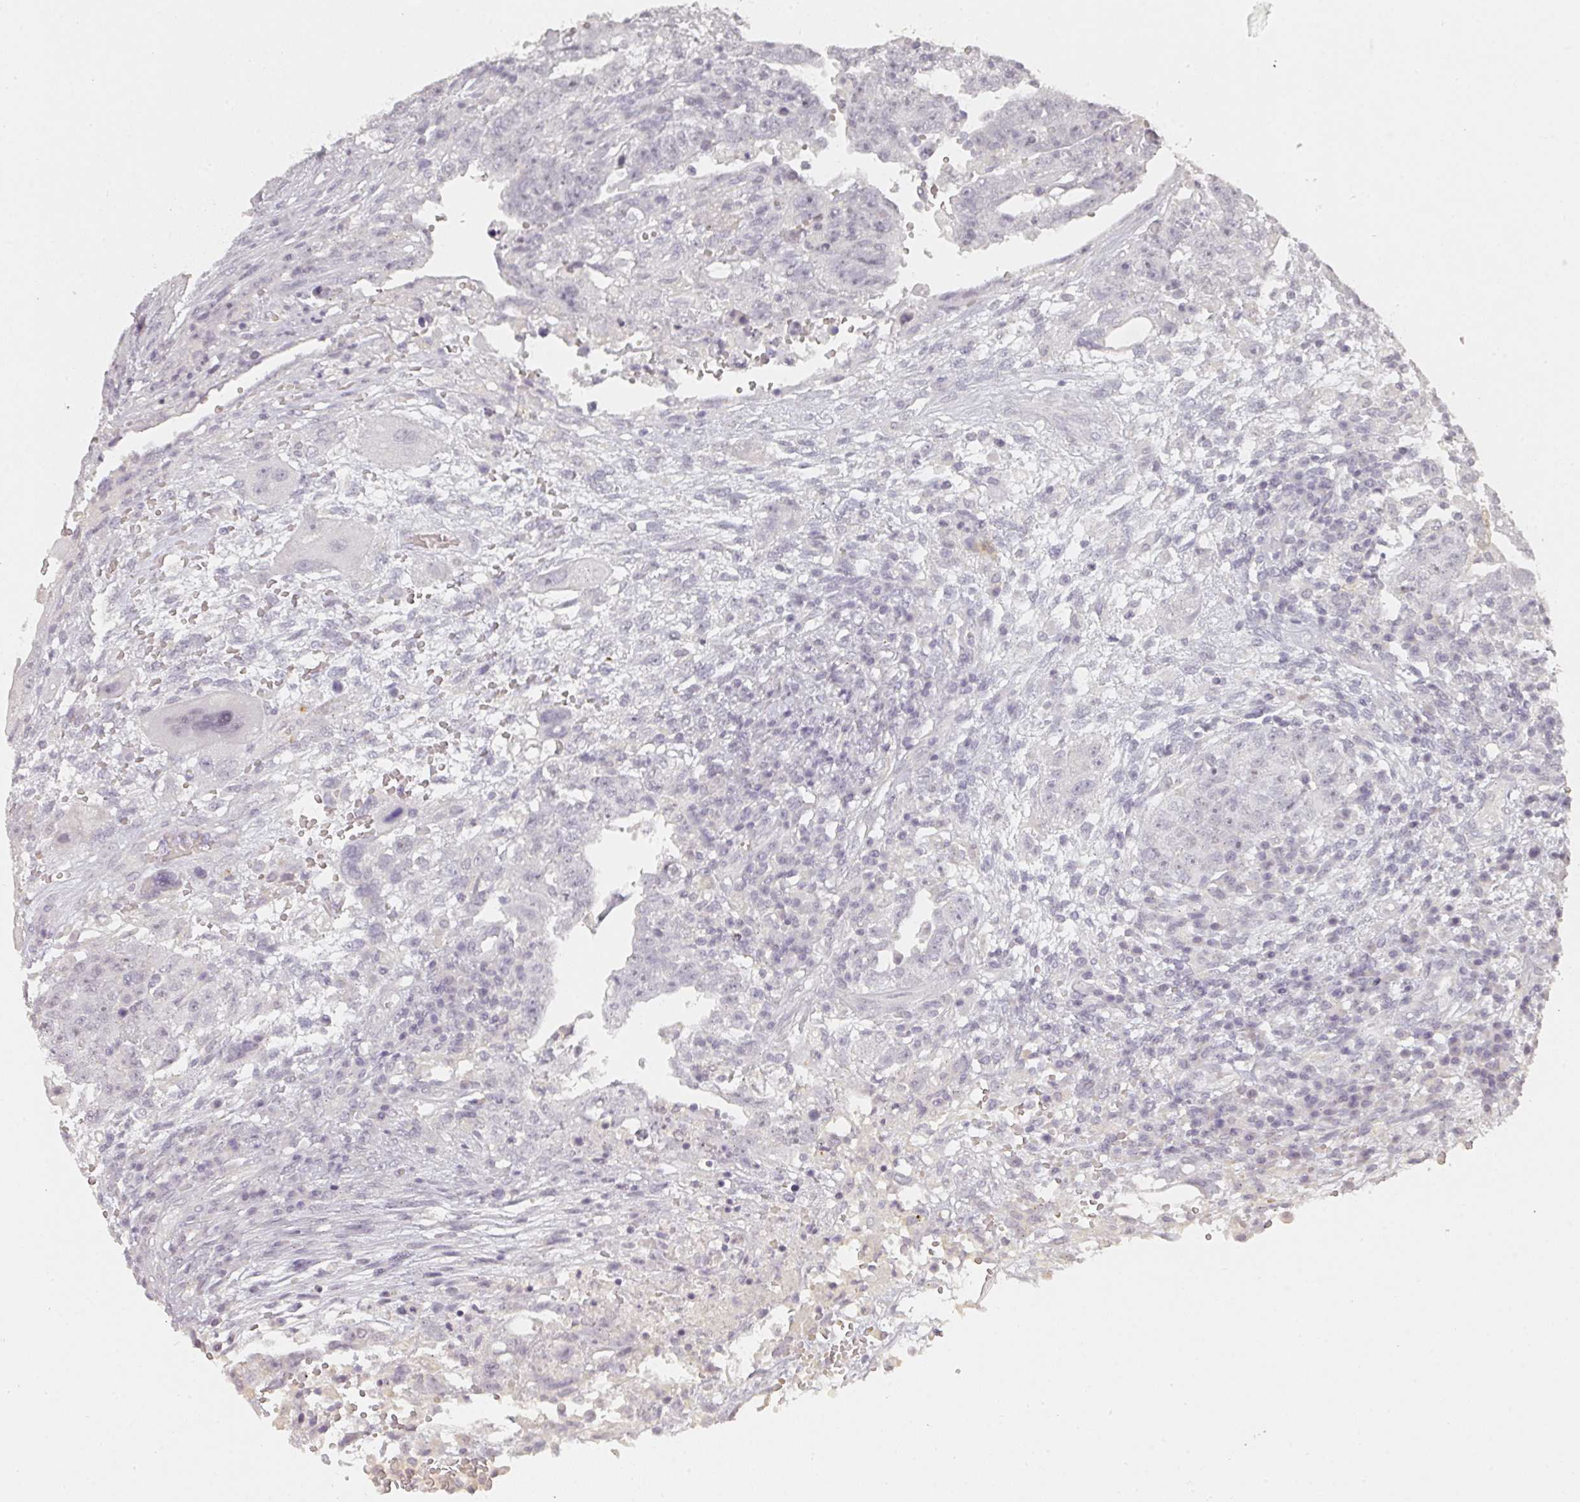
{"staining": {"intensity": "negative", "quantity": "none", "location": "none"}, "tissue": "testis cancer", "cell_type": "Tumor cells", "image_type": "cancer", "snomed": [{"axis": "morphology", "description": "Carcinoma, Embryonal, NOS"}, {"axis": "topography", "description": "Testis"}], "caption": "IHC image of neoplastic tissue: human testis embryonal carcinoma stained with DAB displays no significant protein staining in tumor cells.", "gene": "SHISA2", "patient": {"sex": "male", "age": 26}}